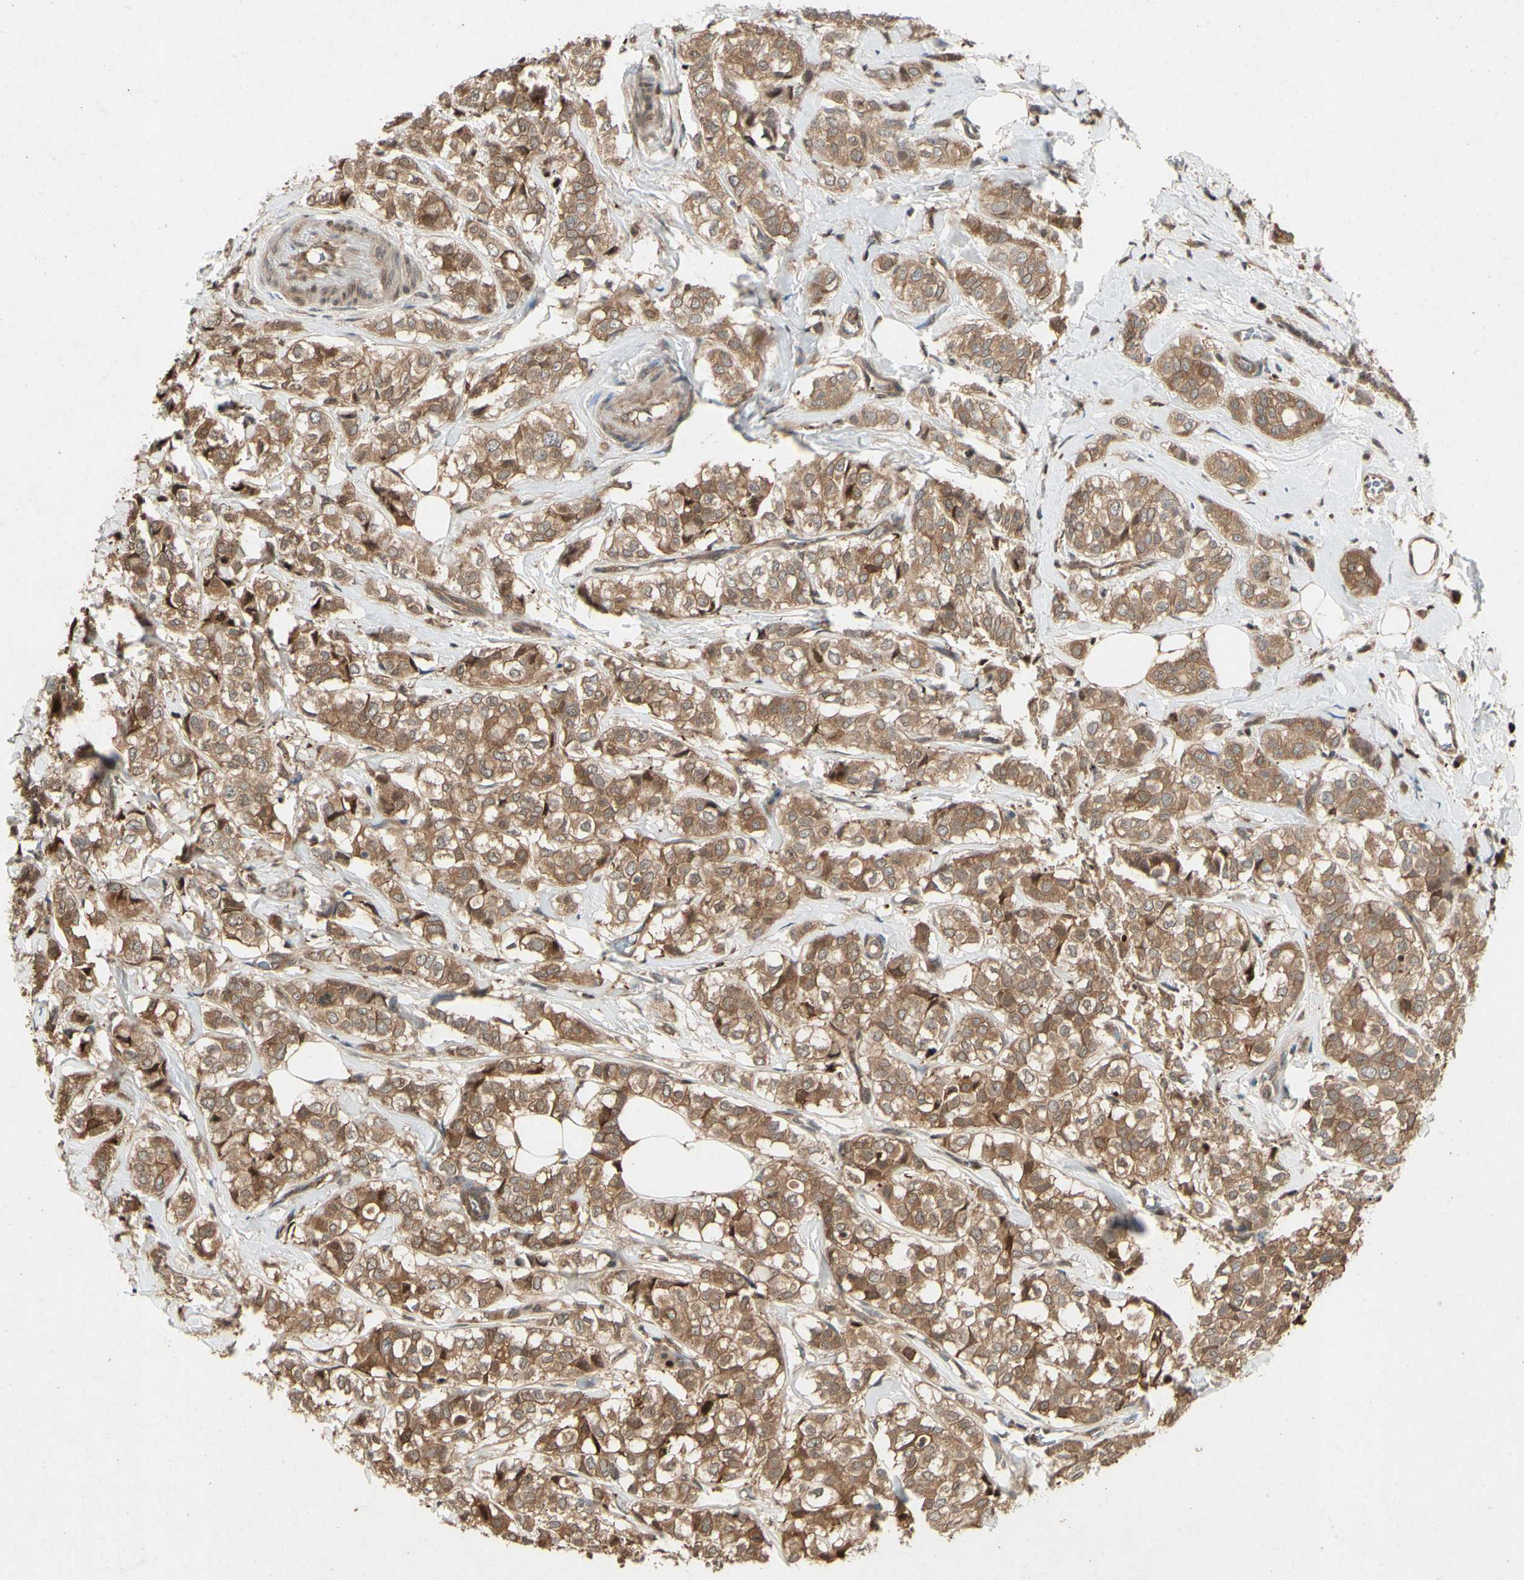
{"staining": {"intensity": "moderate", "quantity": ">75%", "location": "cytoplasmic/membranous"}, "tissue": "breast cancer", "cell_type": "Tumor cells", "image_type": "cancer", "snomed": [{"axis": "morphology", "description": "Lobular carcinoma"}, {"axis": "topography", "description": "Breast"}], "caption": "Protein expression analysis of breast cancer demonstrates moderate cytoplasmic/membranous expression in approximately >75% of tumor cells. (DAB IHC, brown staining for protein, blue staining for nuclei).", "gene": "YWHAQ", "patient": {"sex": "female", "age": 60}}